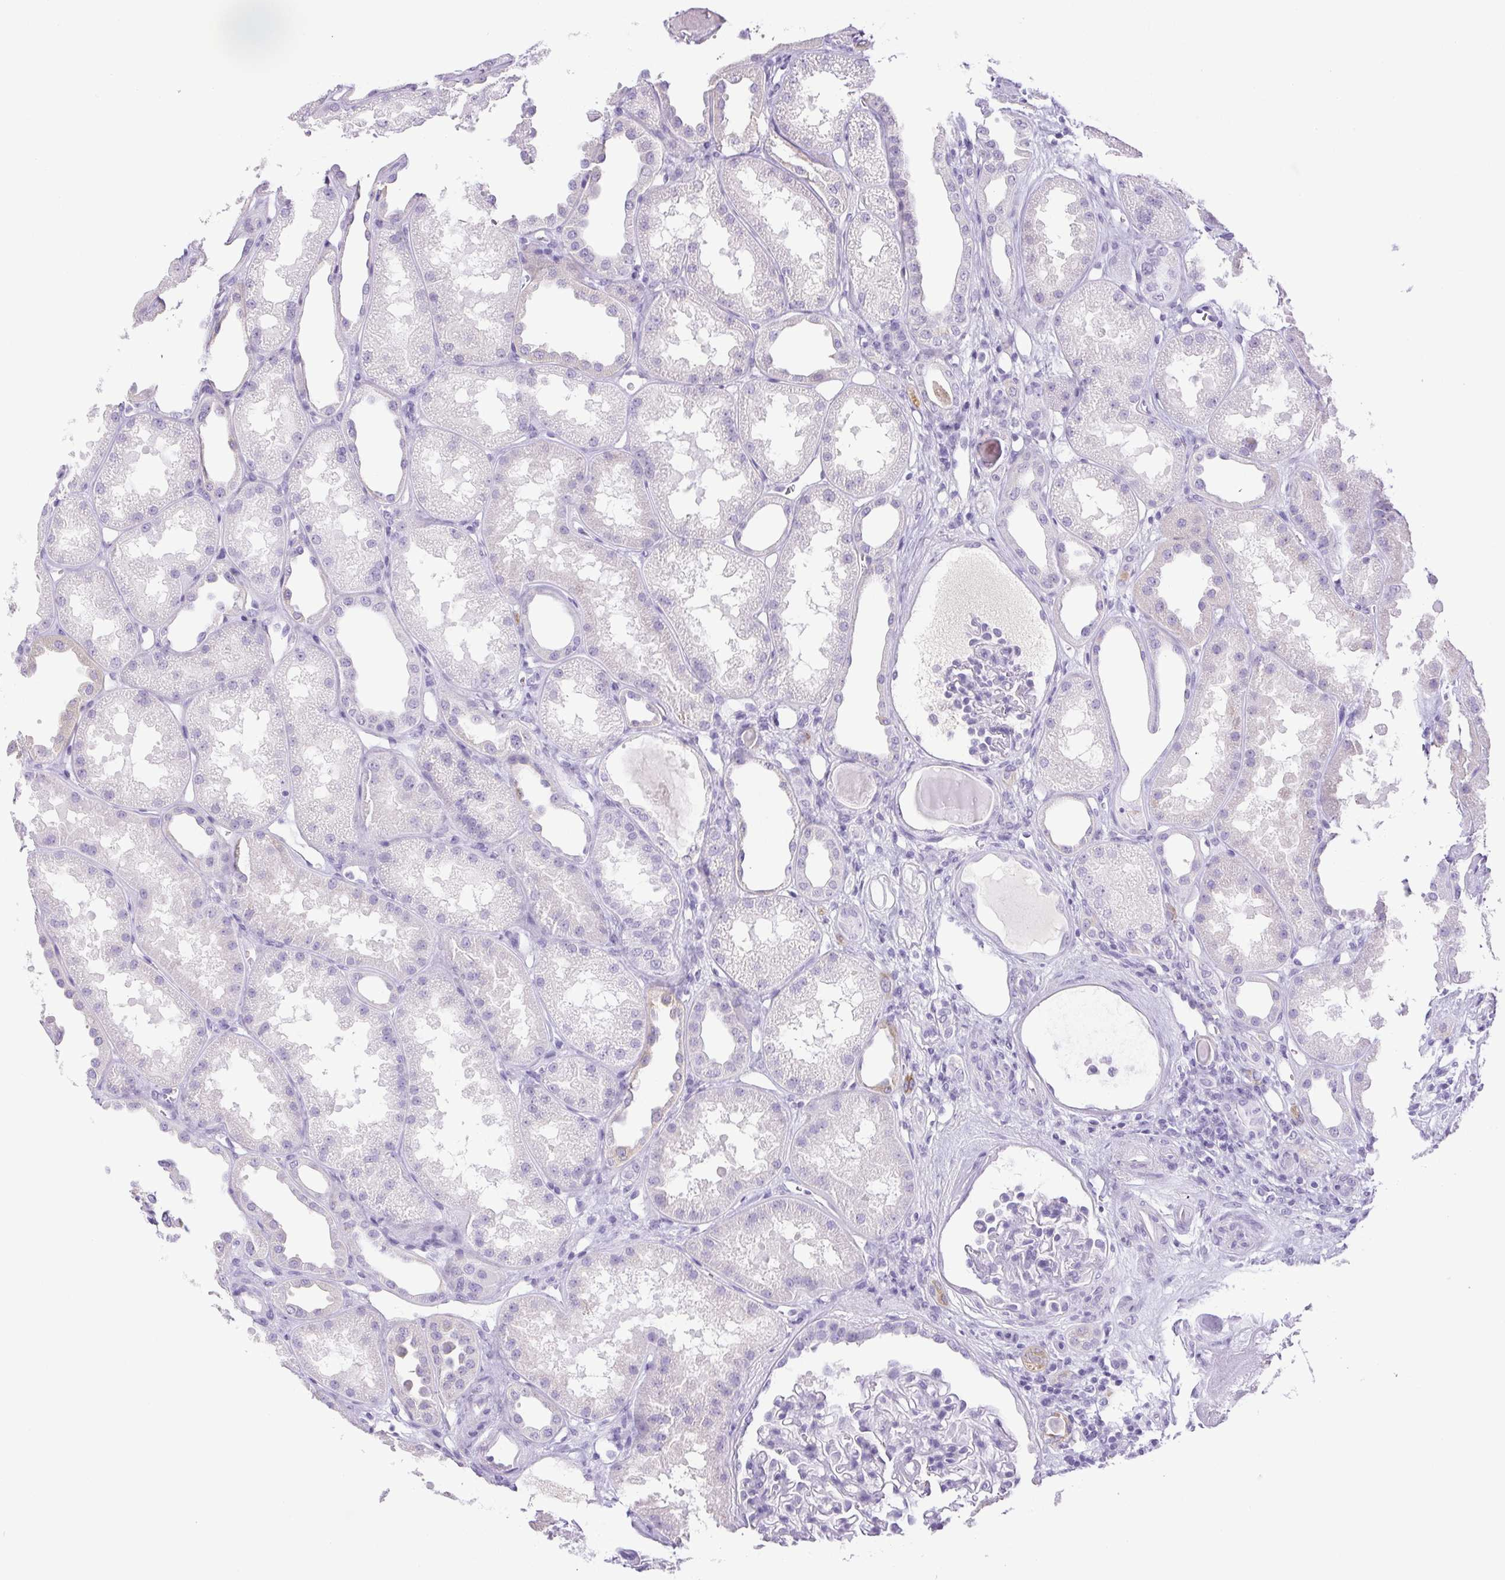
{"staining": {"intensity": "negative", "quantity": "none", "location": "none"}, "tissue": "kidney", "cell_type": "Cells in glomeruli", "image_type": "normal", "snomed": [{"axis": "morphology", "description": "Normal tissue, NOS"}, {"axis": "topography", "description": "Kidney"}], "caption": "The micrograph displays no staining of cells in glomeruli in unremarkable kidney. (DAB IHC with hematoxylin counter stain).", "gene": "PAPPA2", "patient": {"sex": "male", "age": 61}}